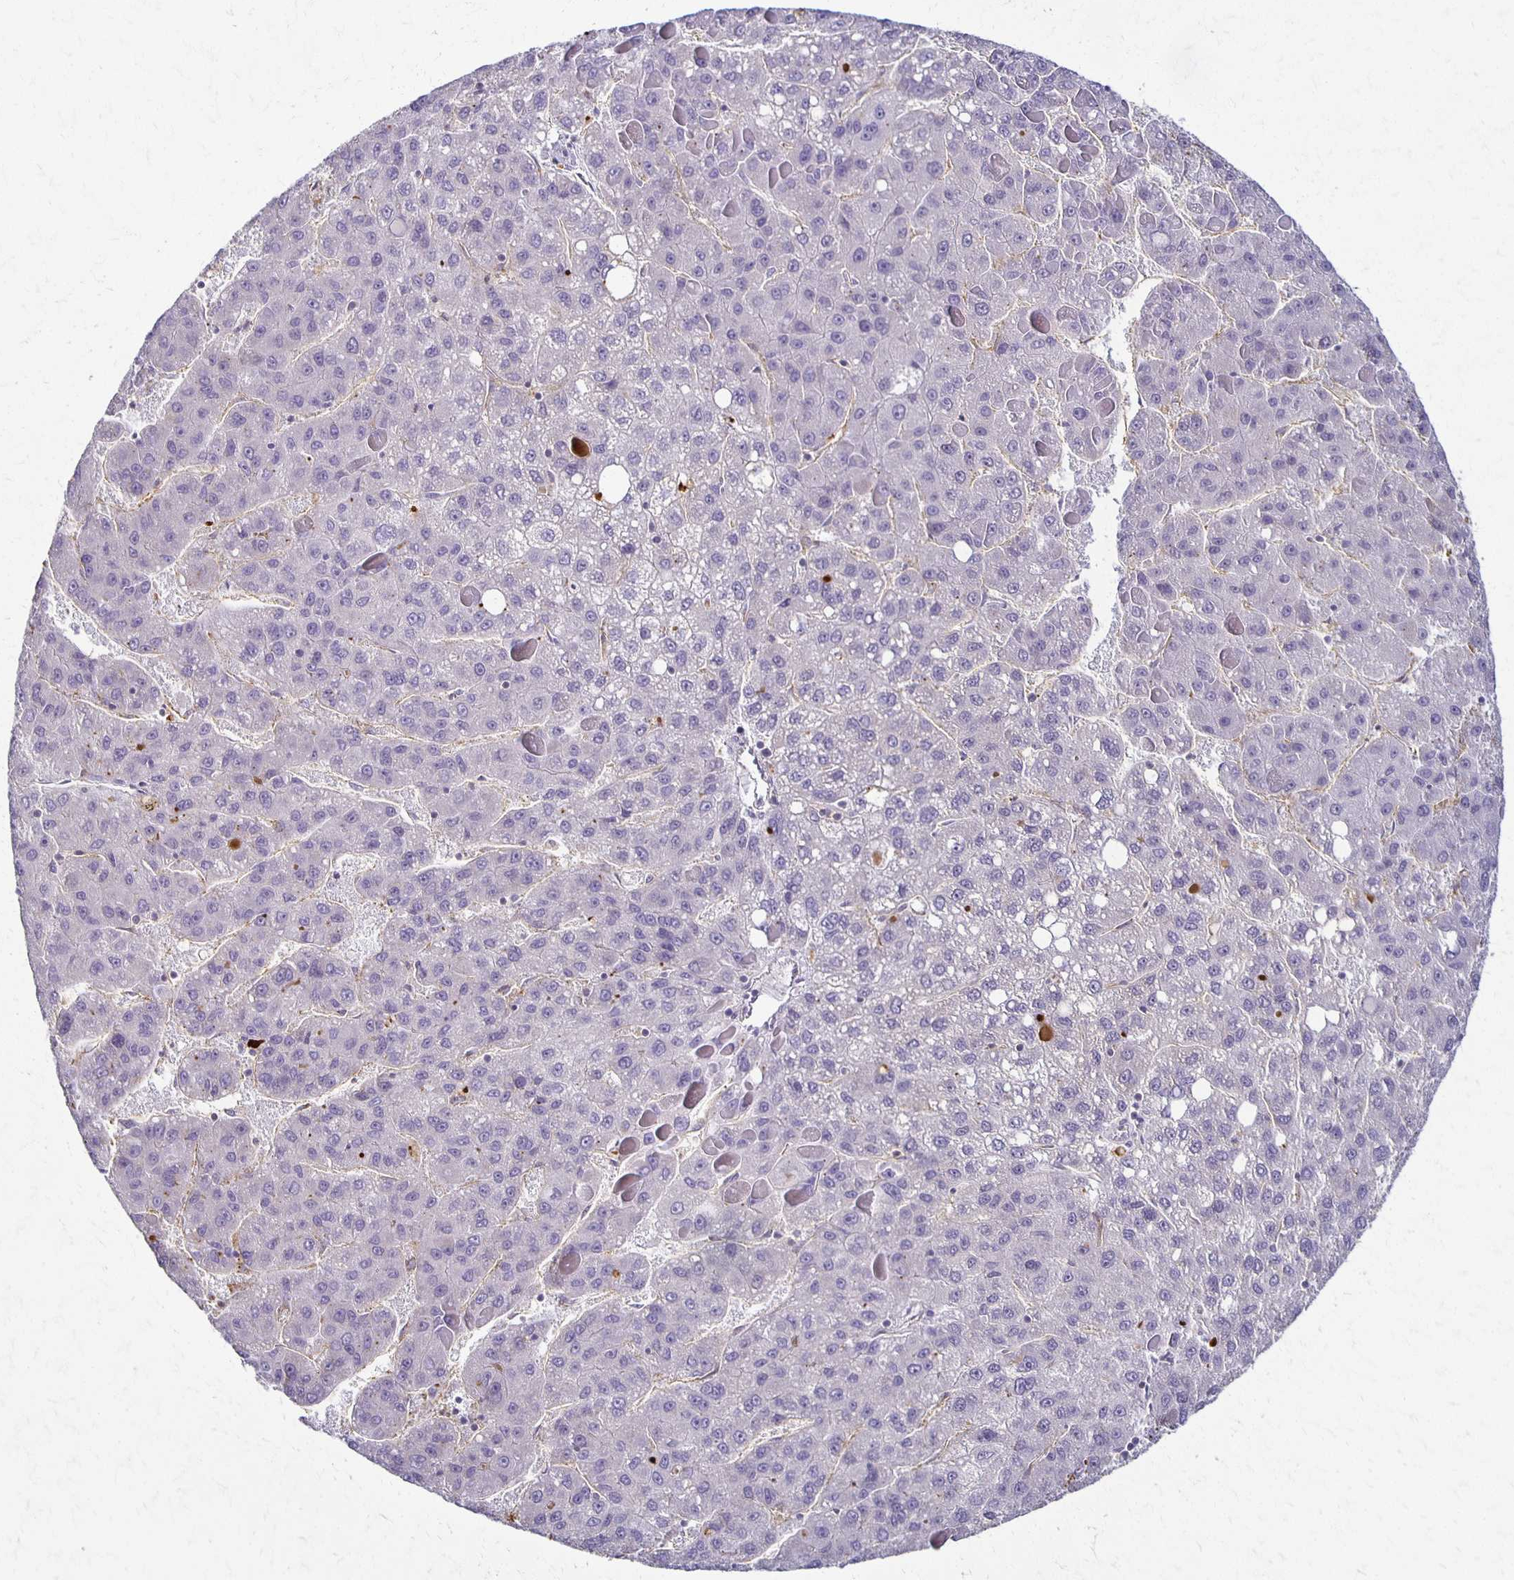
{"staining": {"intensity": "negative", "quantity": "none", "location": "none"}, "tissue": "liver cancer", "cell_type": "Tumor cells", "image_type": "cancer", "snomed": [{"axis": "morphology", "description": "Carcinoma, Hepatocellular, NOS"}, {"axis": "topography", "description": "Liver"}], "caption": "Tumor cells are negative for brown protein staining in liver hepatocellular carcinoma.", "gene": "GPX4", "patient": {"sex": "female", "age": 82}}